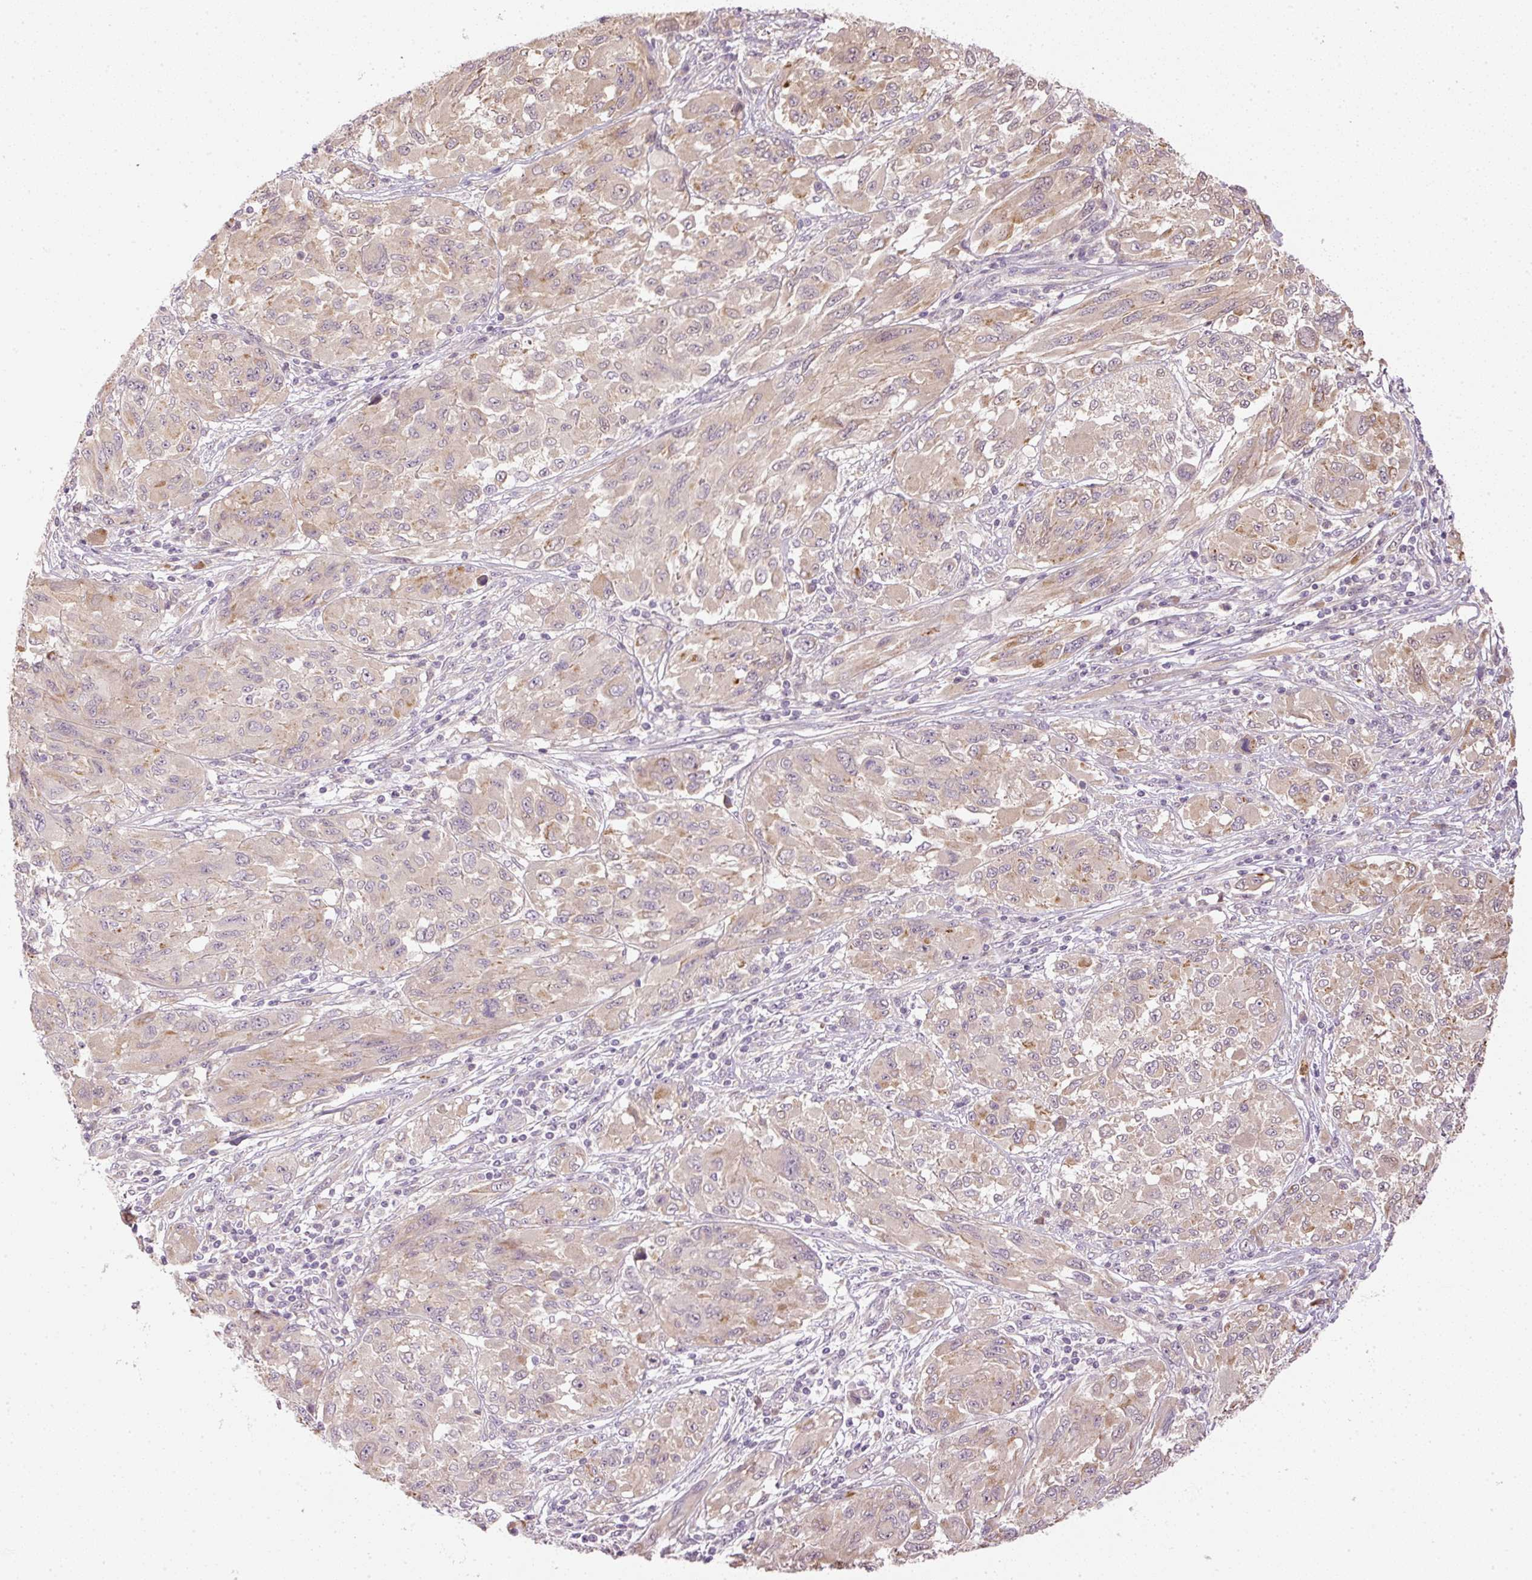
{"staining": {"intensity": "weak", "quantity": "25%-75%", "location": "cytoplasmic/membranous"}, "tissue": "melanoma", "cell_type": "Tumor cells", "image_type": "cancer", "snomed": [{"axis": "morphology", "description": "Malignant melanoma, NOS"}, {"axis": "topography", "description": "Skin"}], "caption": "The immunohistochemical stain highlights weak cytoplasmic/membranous expression in tumor cells of melanoma tissue. The protein of interest is shown in brown color, while the nuclei are stained blue.", "gene": "CTTNBP2", "patient": {"sex": "female", "age": 91}}